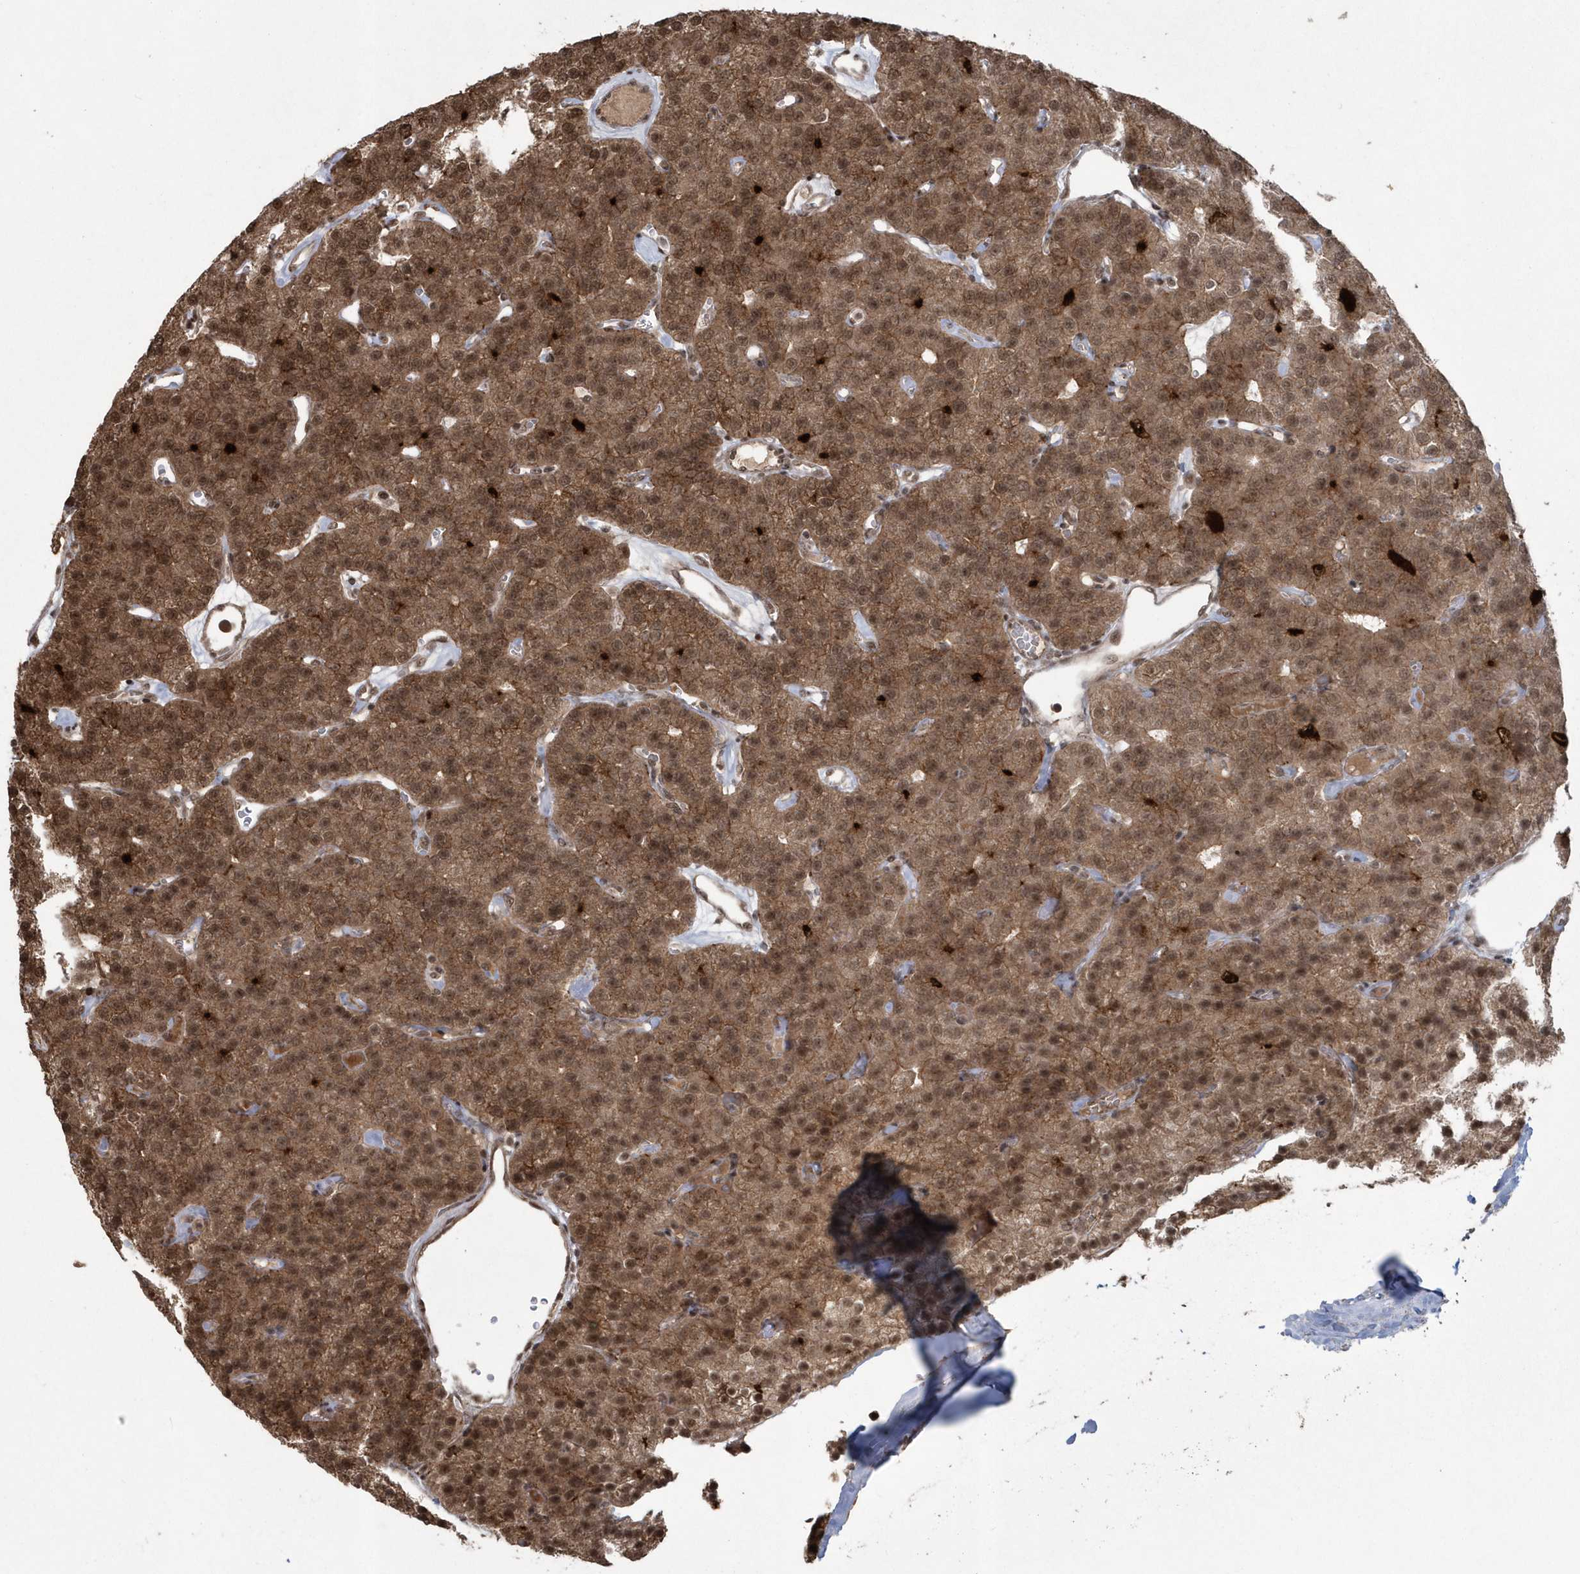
{"staining": {"intensity": "moderate", "quantity": ">75%", "location": "cytoplasmic/membranous,nuclear"}, "tissue": "parathyroid gland", "cell_type": "Glandular cells", "image_type": "normal", "snomed": [{"axis": "morphology", "description": "Normal tissue, NOS"}, {"axis": "morphology", "description": "Adenoma, NOS"}, {"axis": "topography", "description": "Parathyroid gland"}], "caption": "Immunohistochemical staining of unremarkable parathyroid gland exhibits medium levels of moderate cytoplasmic/membranous,nuclear staining in approximately >75% of glandular cells. (brown staining indicates protein expression, while blue staining denotes nuclei).", "gene": "EPB41L4A", "patient": {"sex": "female", "age": 86}}